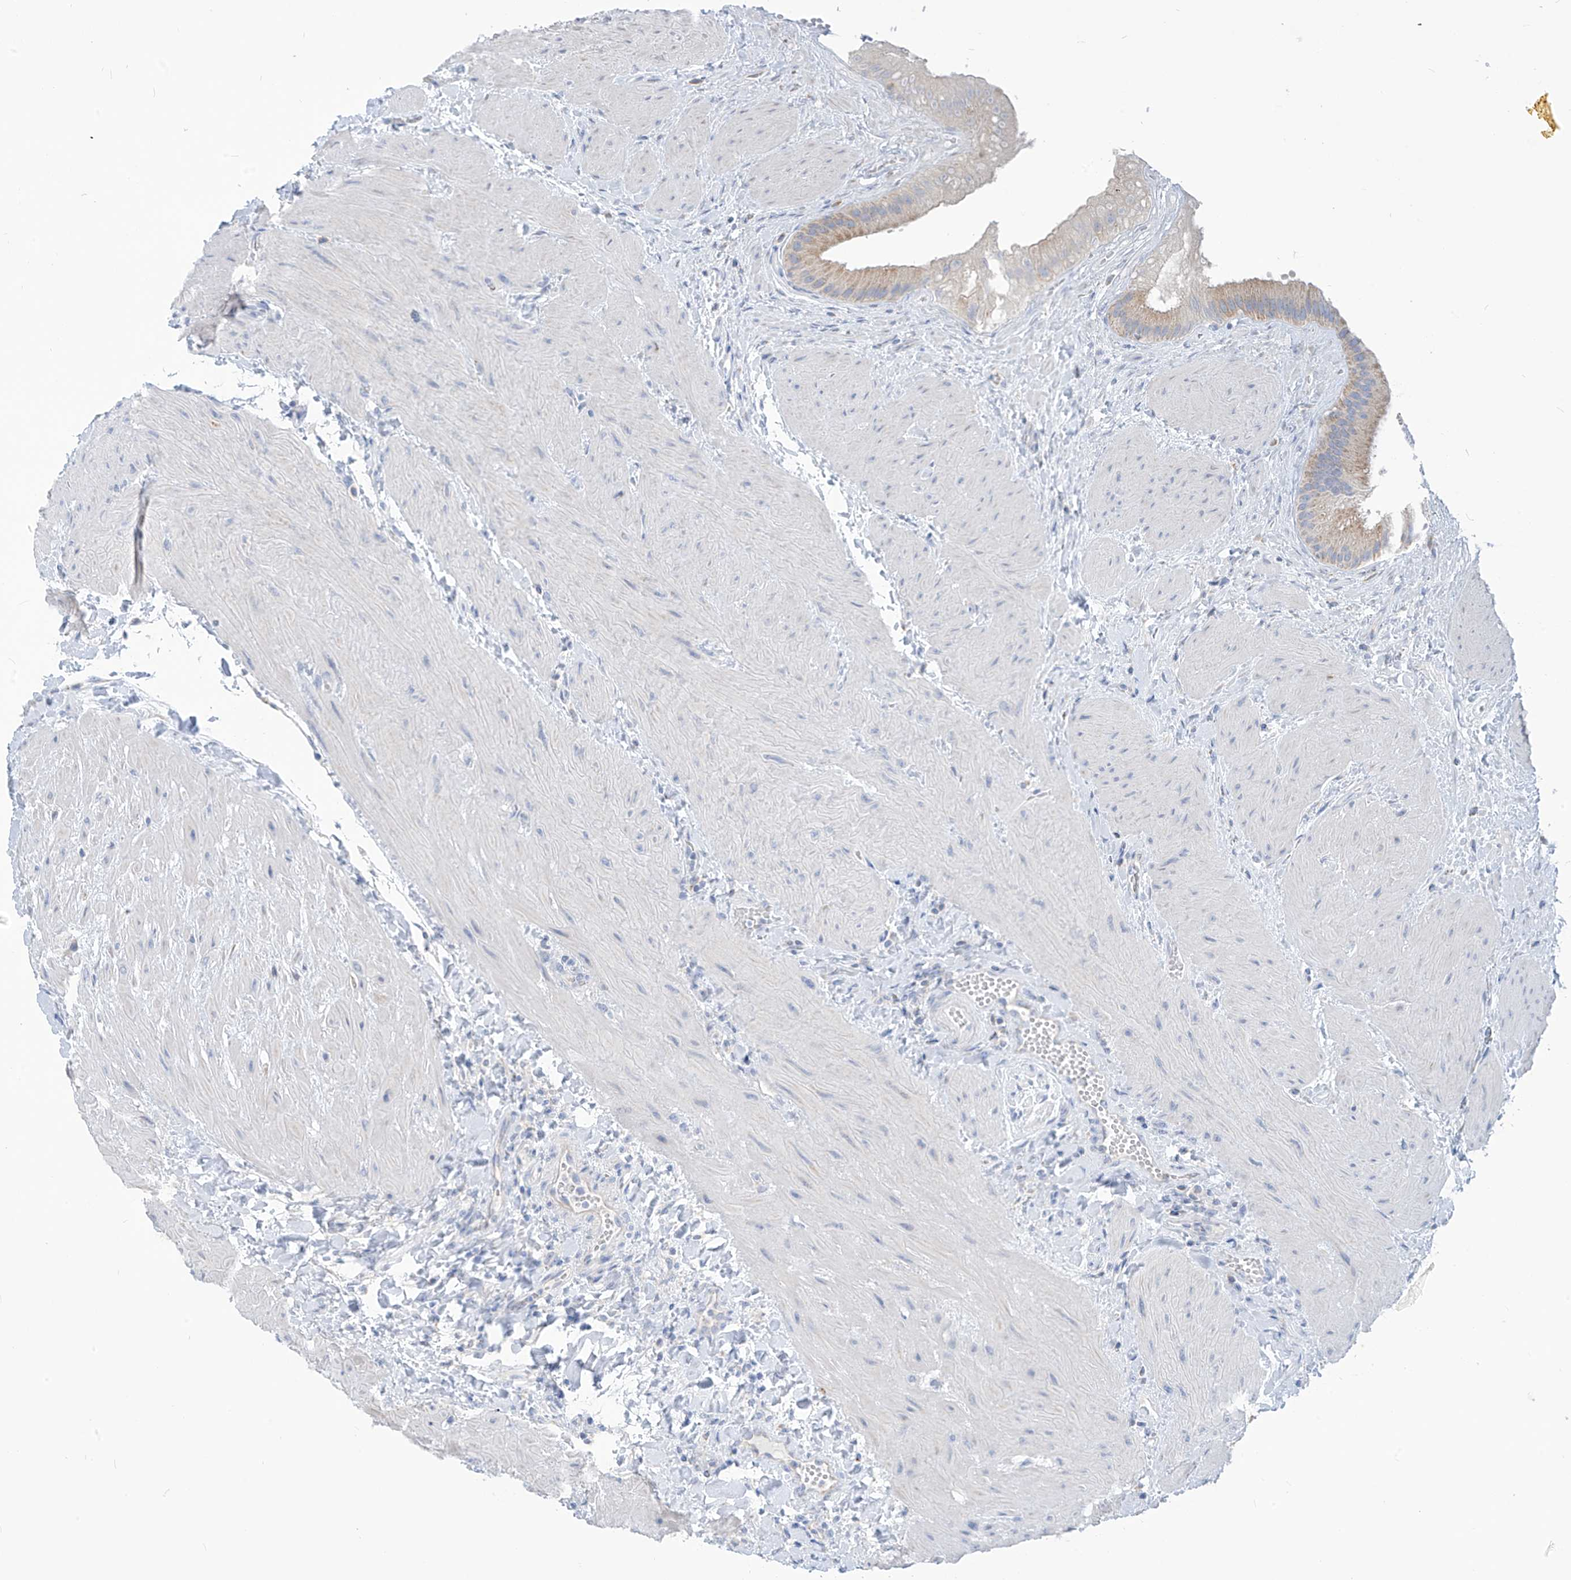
{"staining": {"intensity": "moderate", "quantity": "25%-75%", "location": "cytoplasmic/membranous"}, "tissue": "gallbladder", "cell_type": "Glandular cells", "image_type": "normal", "snomed": [{"axis": "morphology", "description": "Normal tissue, NOS"}, {"axis": "topography", "description": "Gallbladder"}], "caption": "A medium amount of moderate cytoplasmic/membranous expression is appreciated in about 25%-75% of glandular cells in normal gallbladder. Using DAB (3,3'-diaminobenzidine) (brown) and hematoxylin (blue) stains, captured at high magnification using brightfield microscopy.", "gene": "ZNF404", "patient": {"sex": "male", "age": 55}}